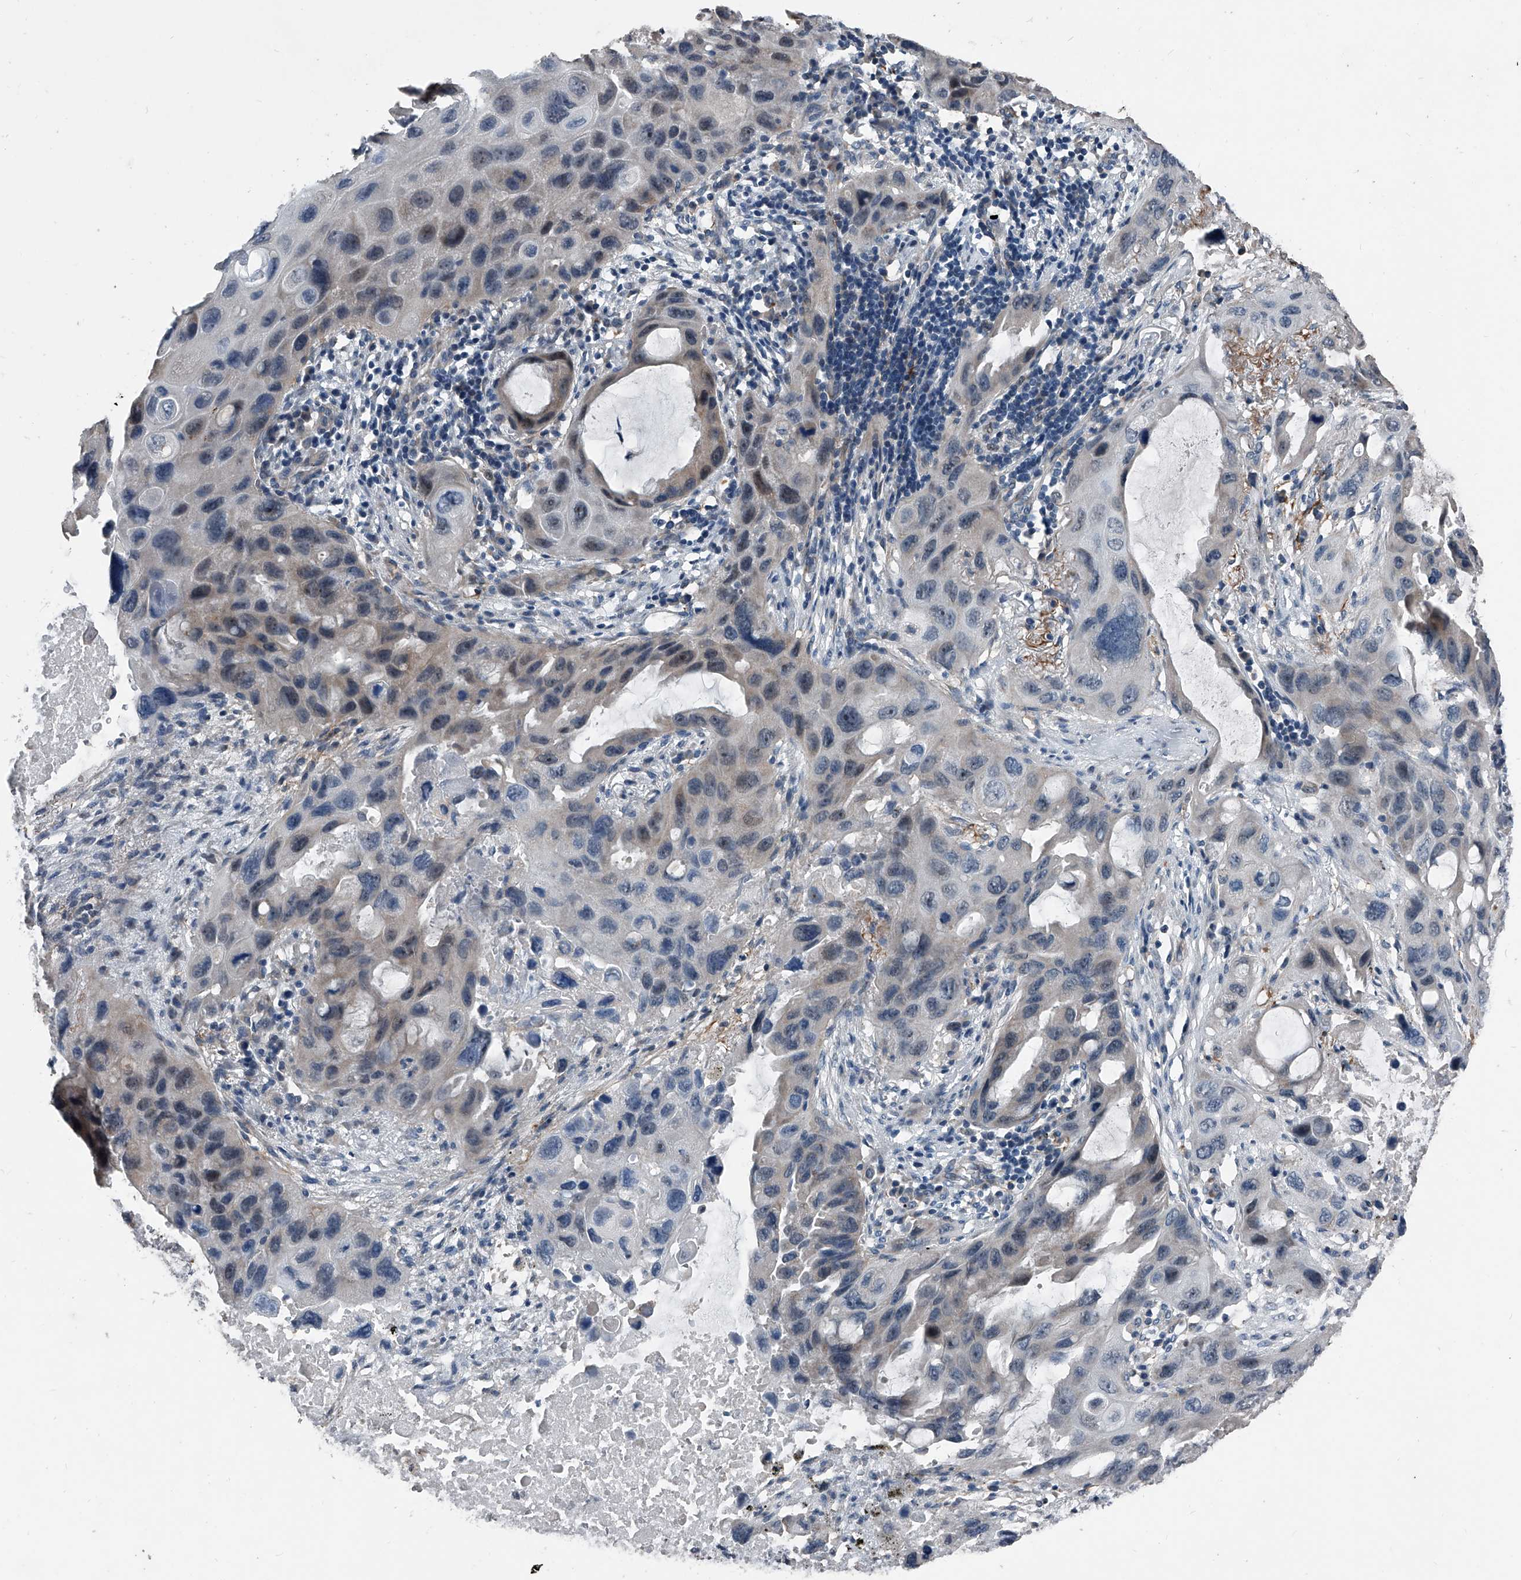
{"staining": {"intensity": "weak", "quantity": "<25%", "location": "cytoplasmic/membranous"}, "tissue": "lung cancer", "cell_type": "Tumor cells", "image_type": "cancer", "snomed": [{"axis": "morphology", "description": "Squamous cell carcinoma, NOS"}, {"axis": "topography", "description": "Lung"}], "caption": "A photomicrograph of human lung cancer (squamous cell carcinoma) is negative for staining in tumor cells.", "gene": "PHACTR1", "patient": {"sex": "female", "age": 73}}